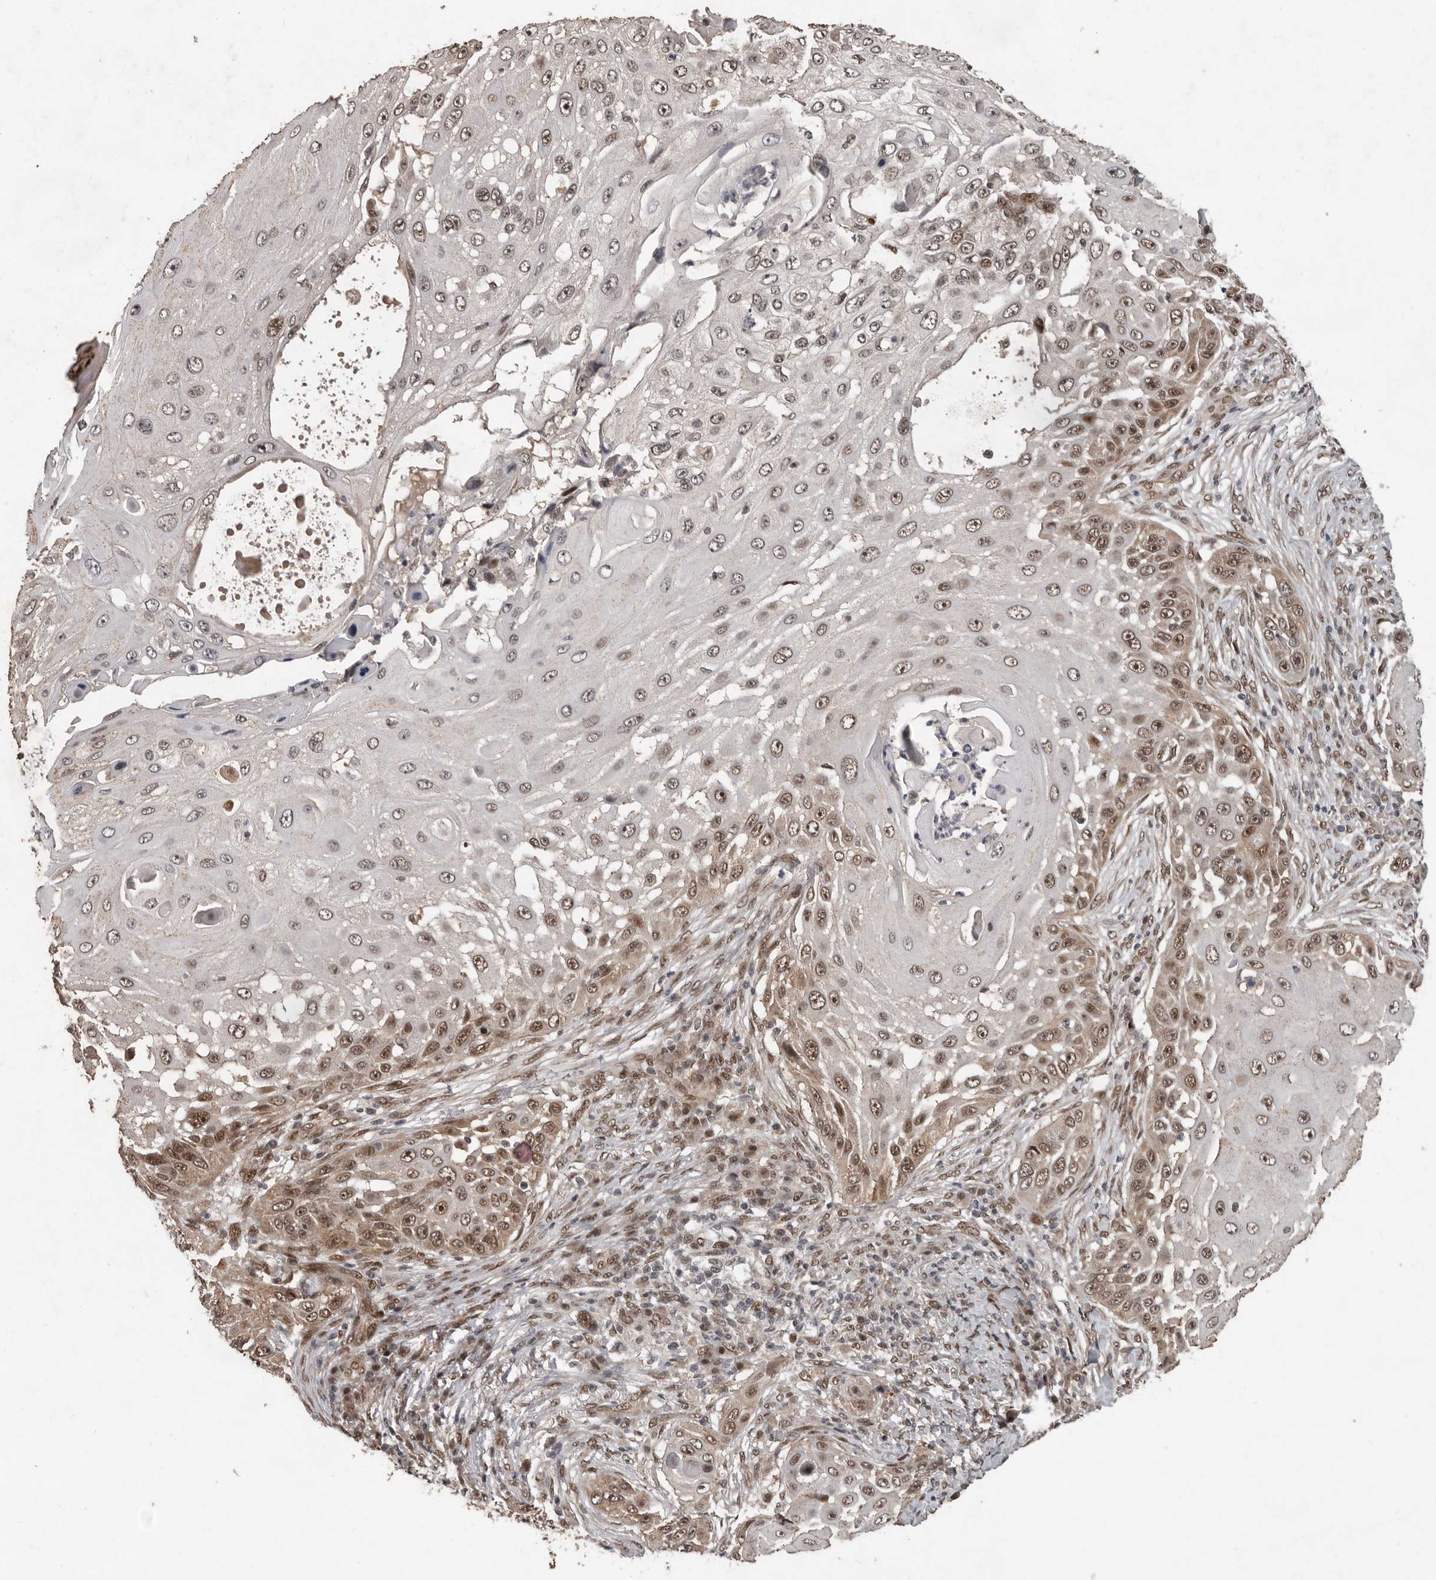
{"staining": {"intensity": "moderate", "quantity": ">75%", "location": "nuclear"}, "tissue": "skin cancer", "cell_type": "Tumor cells", "image_type": "cancer", "snomed": [{"axis": "morphology", "description": "Squamous cell carcinoma, NOS"}, {"axis": "topography", "description": "Skin"}], "caption": "Immunohistochemical staining of human skin squamous cell carcinoma exhibits medium levels of moderate nuclear expression in about >75% of tumor cells. The protein of interest is shown in brown color, while the nuclei are stained blue.", "gene": "CDC27", "patient": {"sex": "female", "age": 44}}